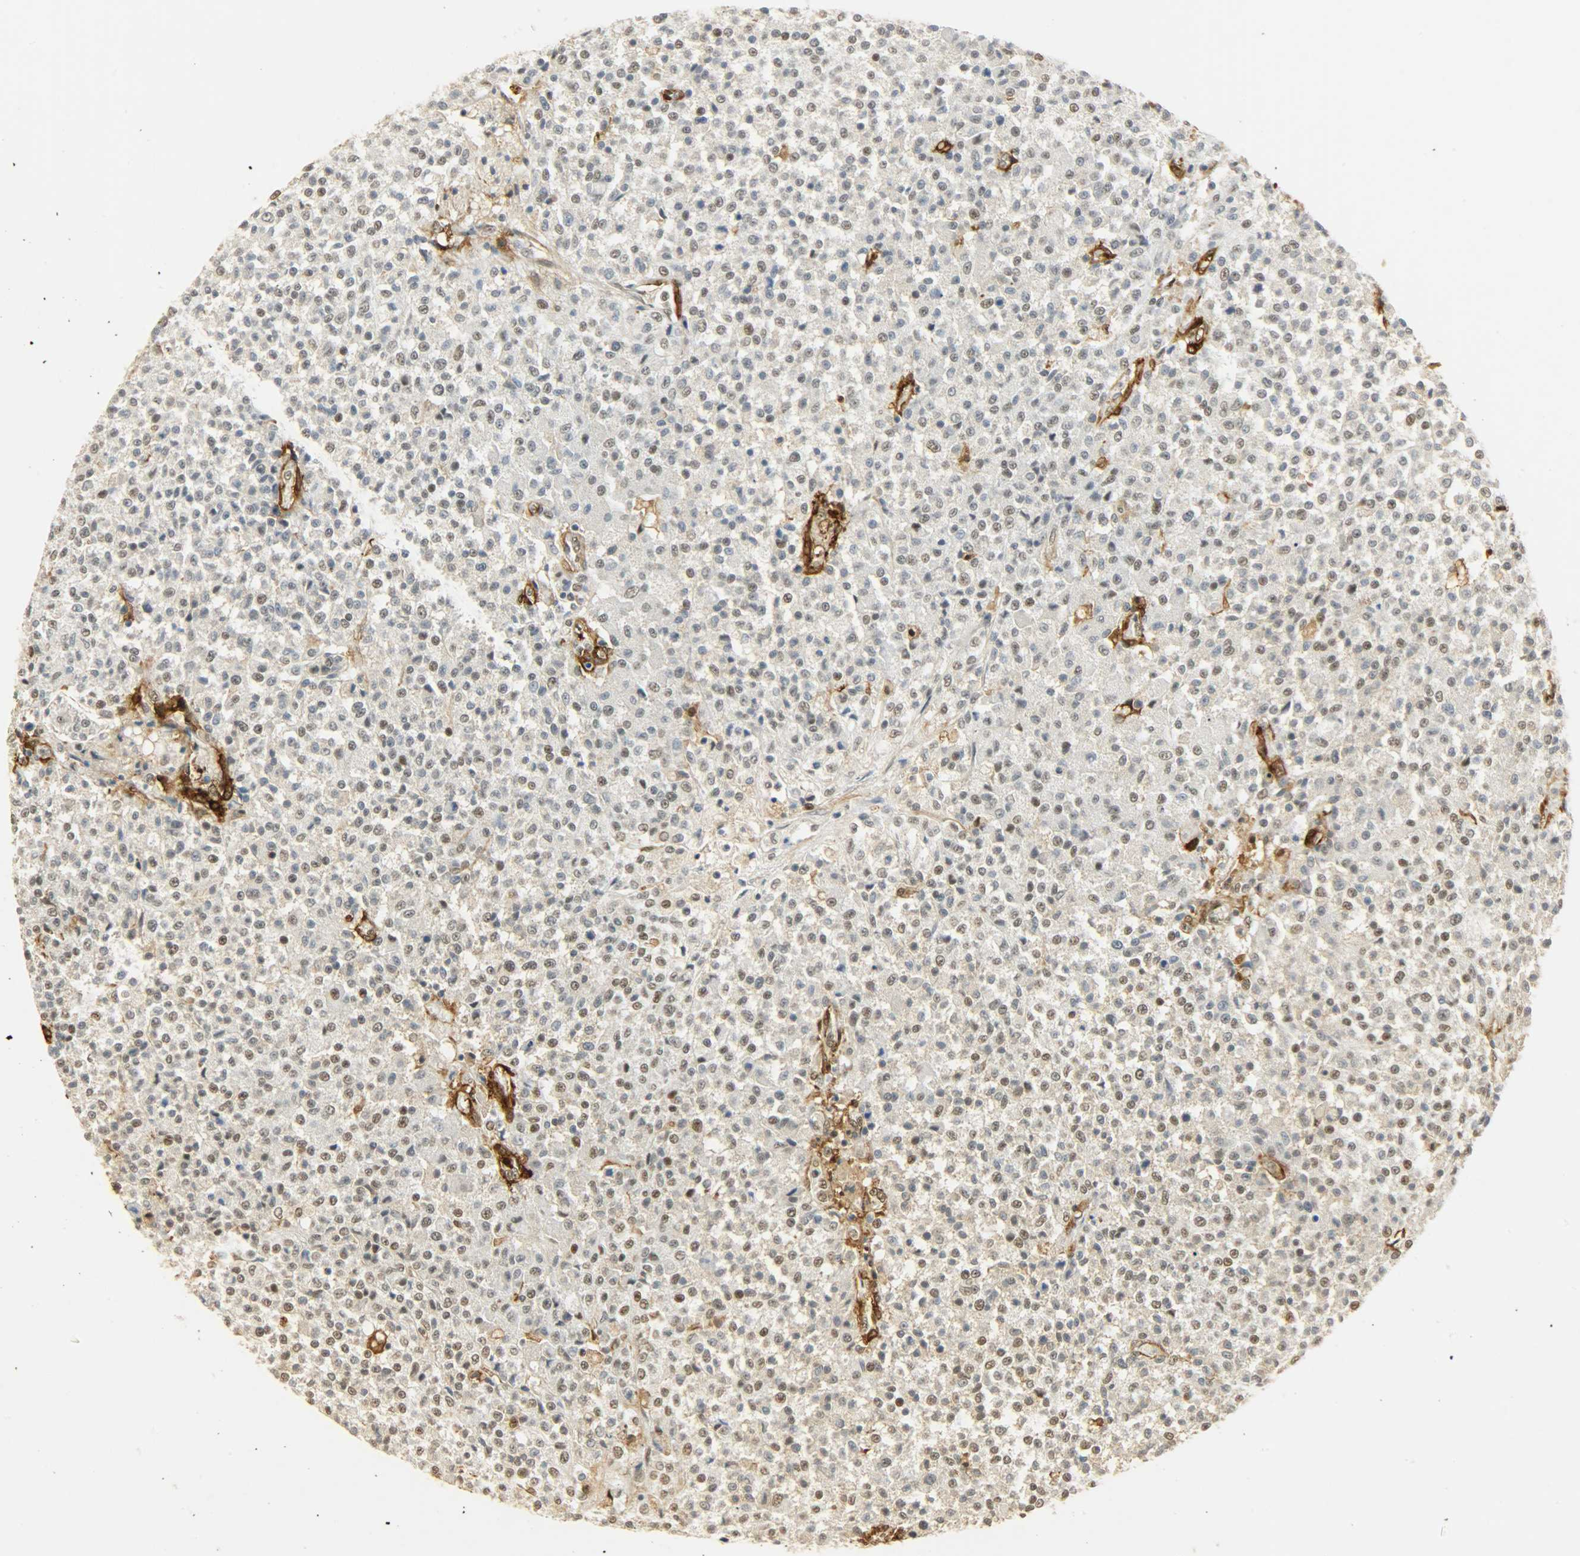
{"staining": {"intensity": "weak", "quantity": "25%-75%", "location": "nuclear"}, "tissue": "testis cancer", "cell_type": "Tumor cells", "image_type": "cancer", "snomed": [{"axis": "morphology", "description": "Seminoma, NOS"}, {"axis": "topography", "description": "Testis"}], "caption": "Immunohistochemistry (IHC) image of neoplastic tissue: seminoma (testis) stained using immunohistochemistry (IHC) exhibits low levels of weak protein expression localized specifically in the nuclear of tumor cells, appearing as a nuclear brown color.", "gene": "NGFR", "patient": {"sex": "male", "age": 59}}